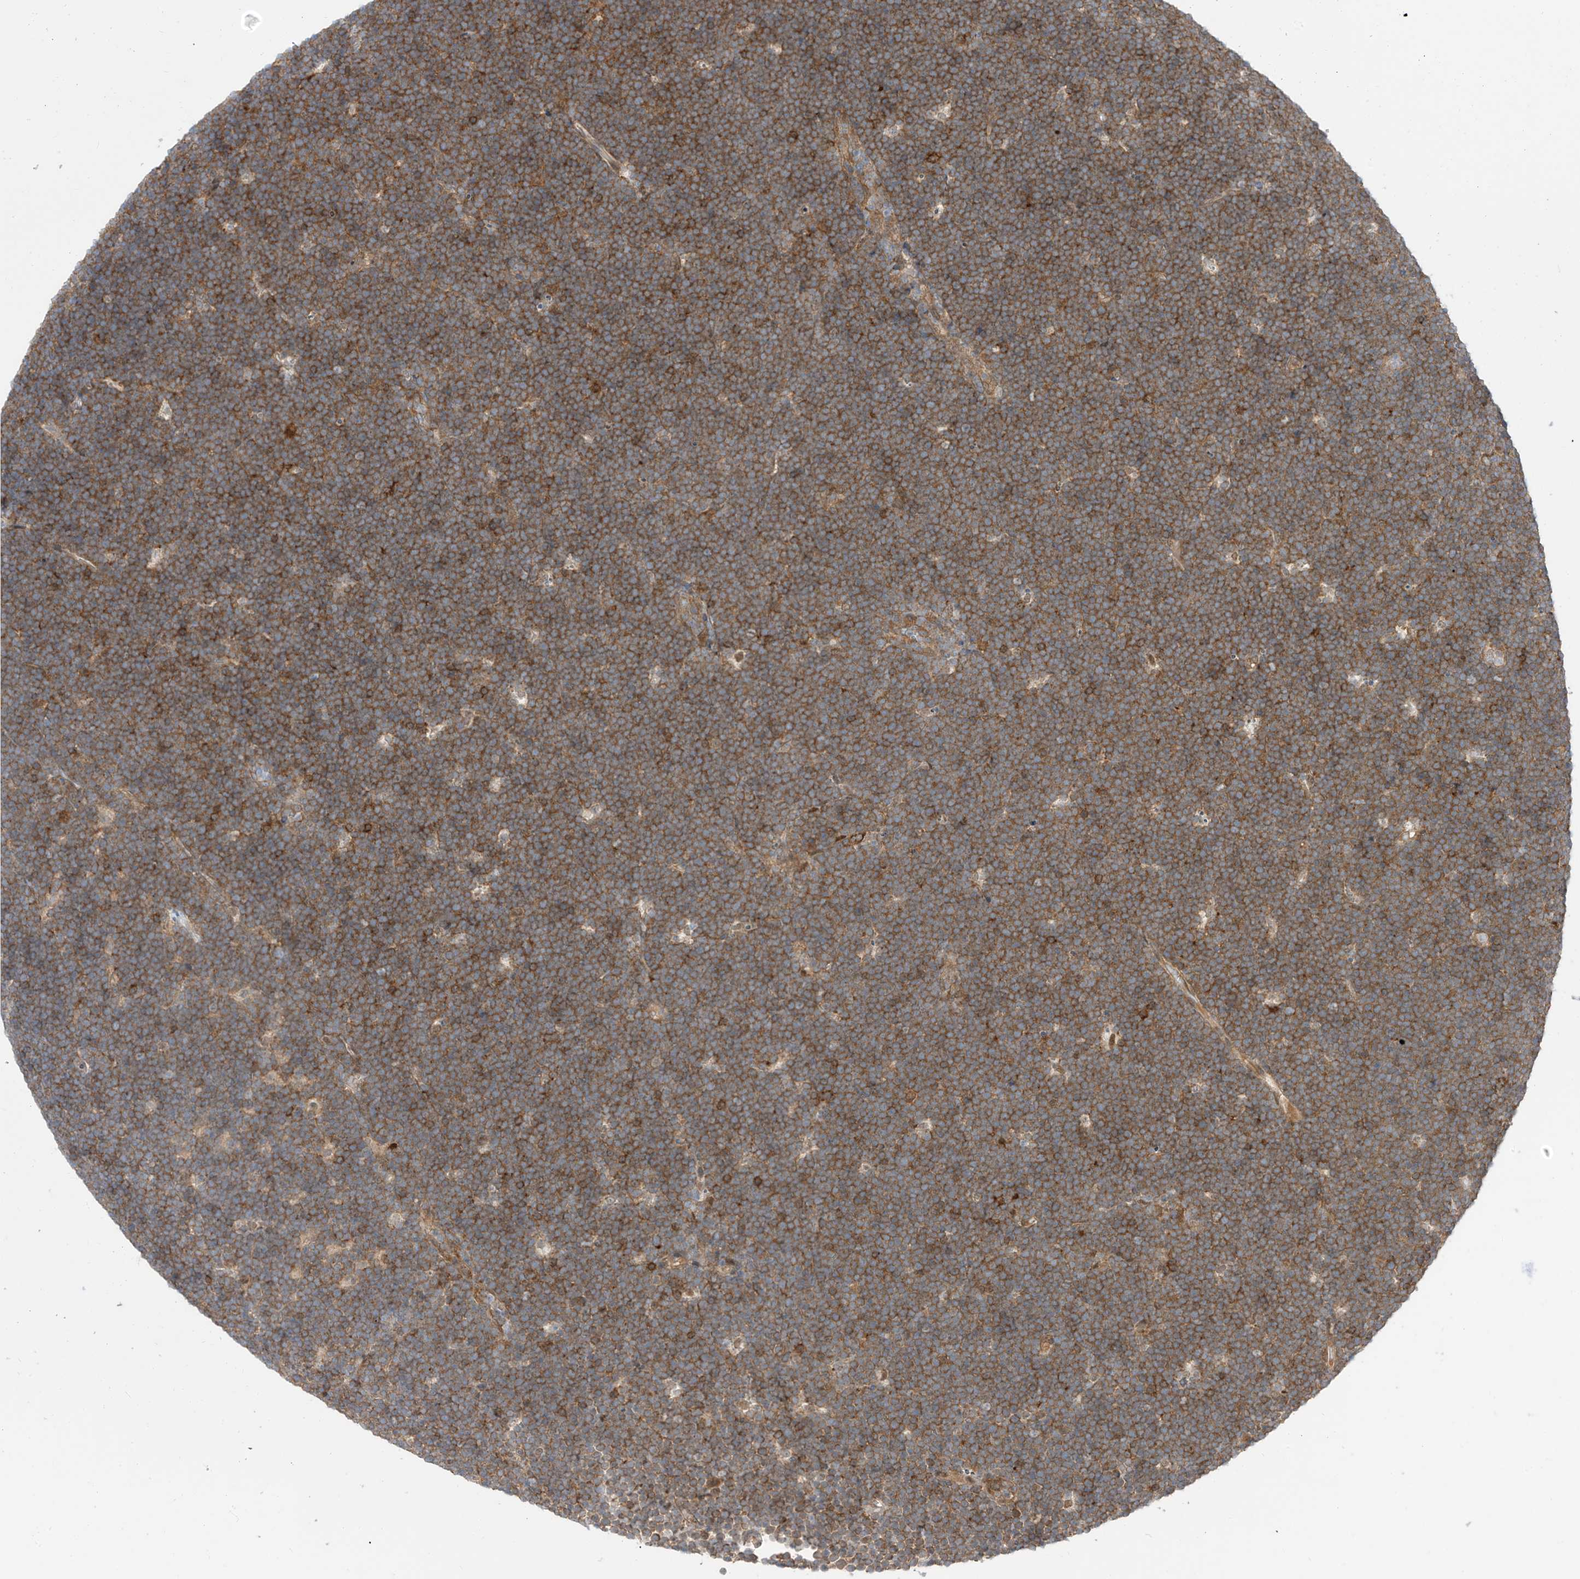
{"staining": {"intensity": "moderate", "quantity": ">75%", "location": "cytoplasmic/membranous"}, "tissue": "lymphoma", "cell_type": "Tumor cells", "image_type": "cancer", "snomed": [{"axis": "morphology", "description": "Malignant lymphoma, non-Hodgkin's type, High grade"}, {"axis": "topography", "description": "Lymph node"}], "caption": "Immunohistochemical staining of lymphoma reveals medium levels of moderate cytoplasmic/membranous staining in about >75% of tumor cells.", "gene": "MRTFA", "patient": {"sex": "male", "age": 13}}